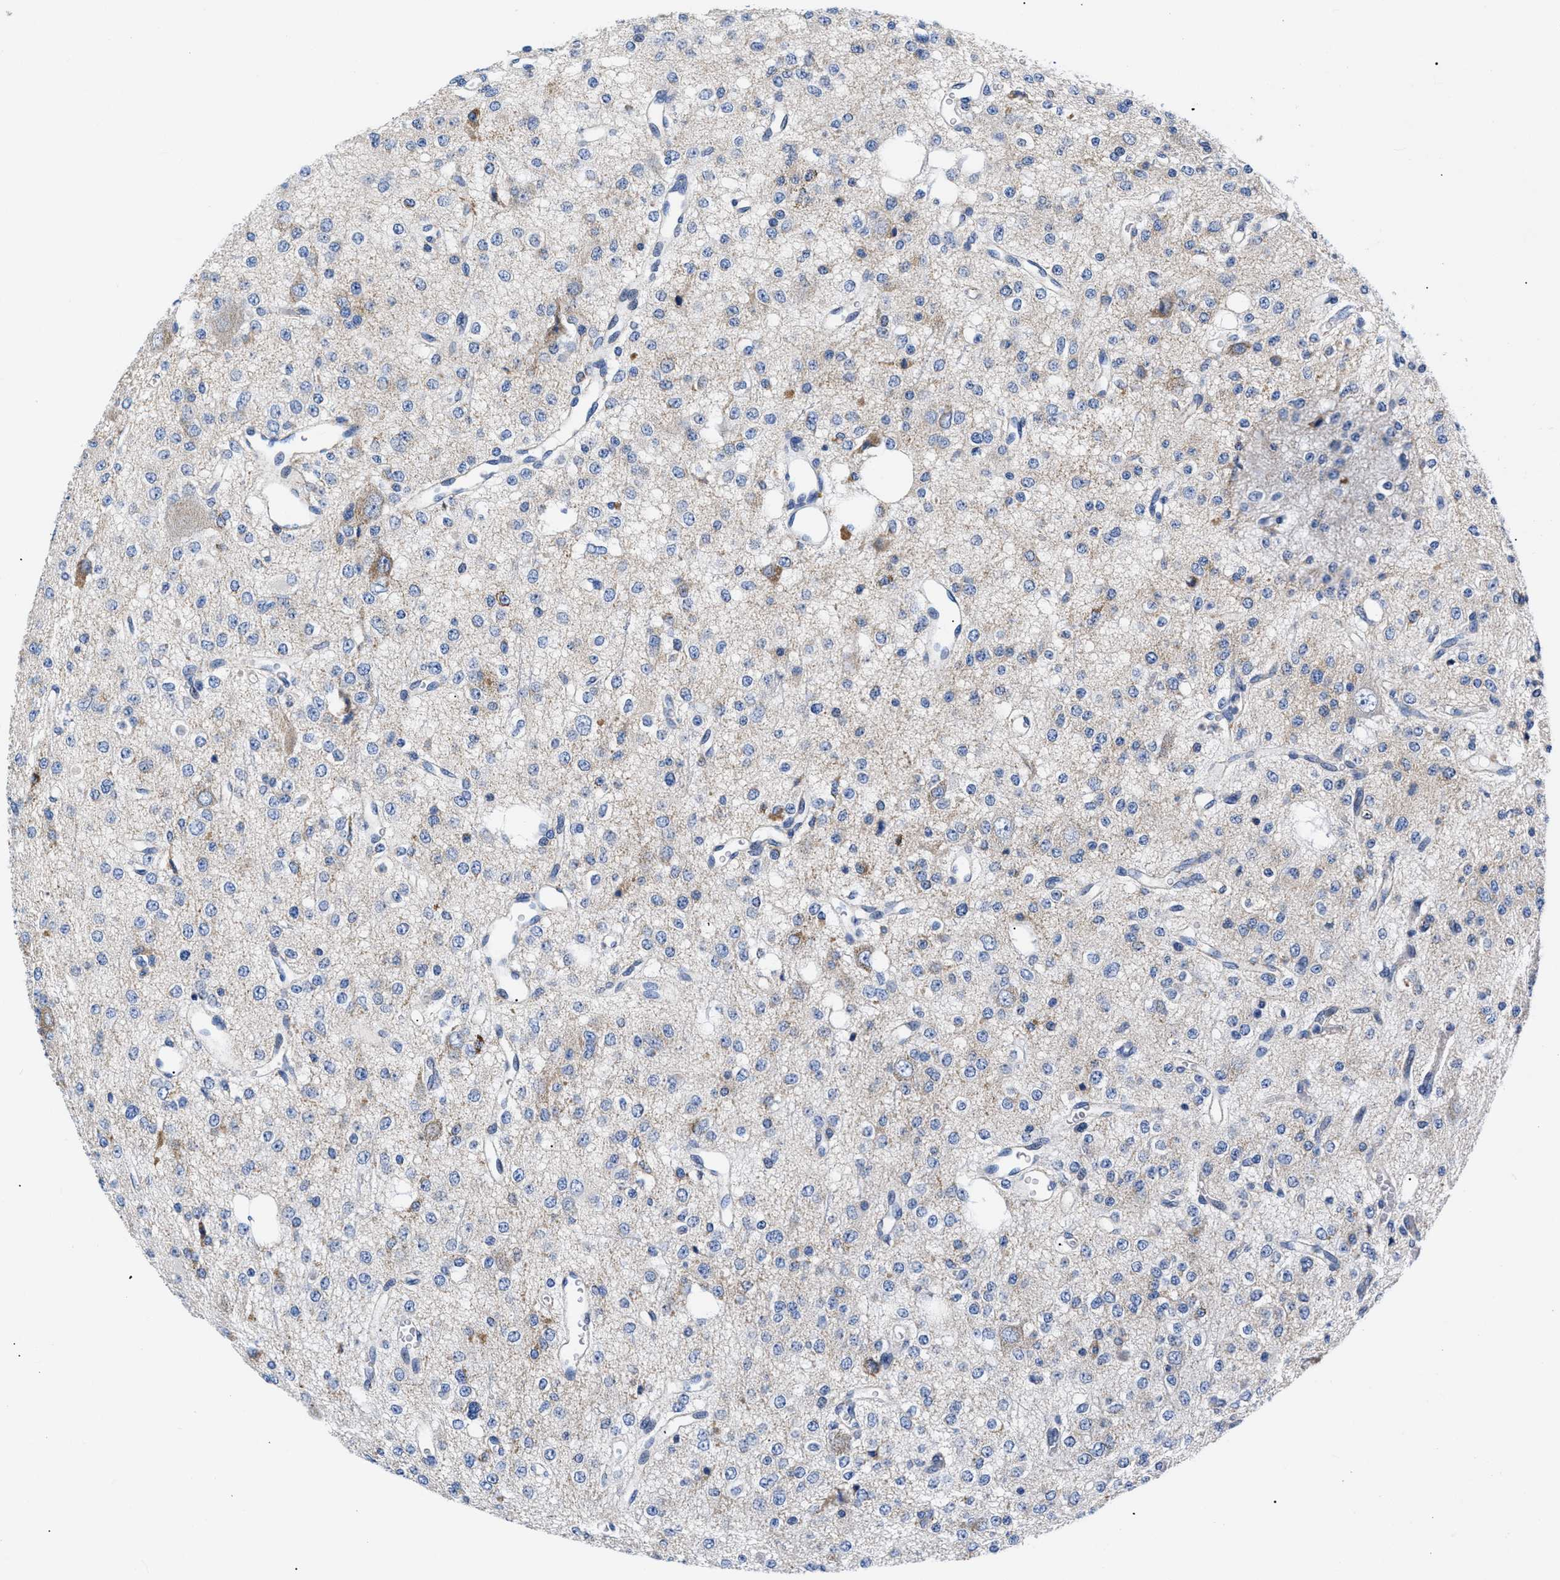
{"staining": {"intensity": "moderate", "quantity": "<25%", "location": "cytoplasmic/membranous"}, "tissue": "glioma", "cell_type": "Tumor cells", "image_type": "cancer", "snomed": [{"axis": "morphology", "description": "Glioma, malignant, Low grade"}, {"axis": "topography", "description": "Brain"}], "caption": "This is a micrograph of immunohistochemistry staining of glioma, which shows moderate expression in the cytoplasmic/membranous of tumor cells.", "gene": "GPR149", "patient": {"sex": "male", "age": 38}}